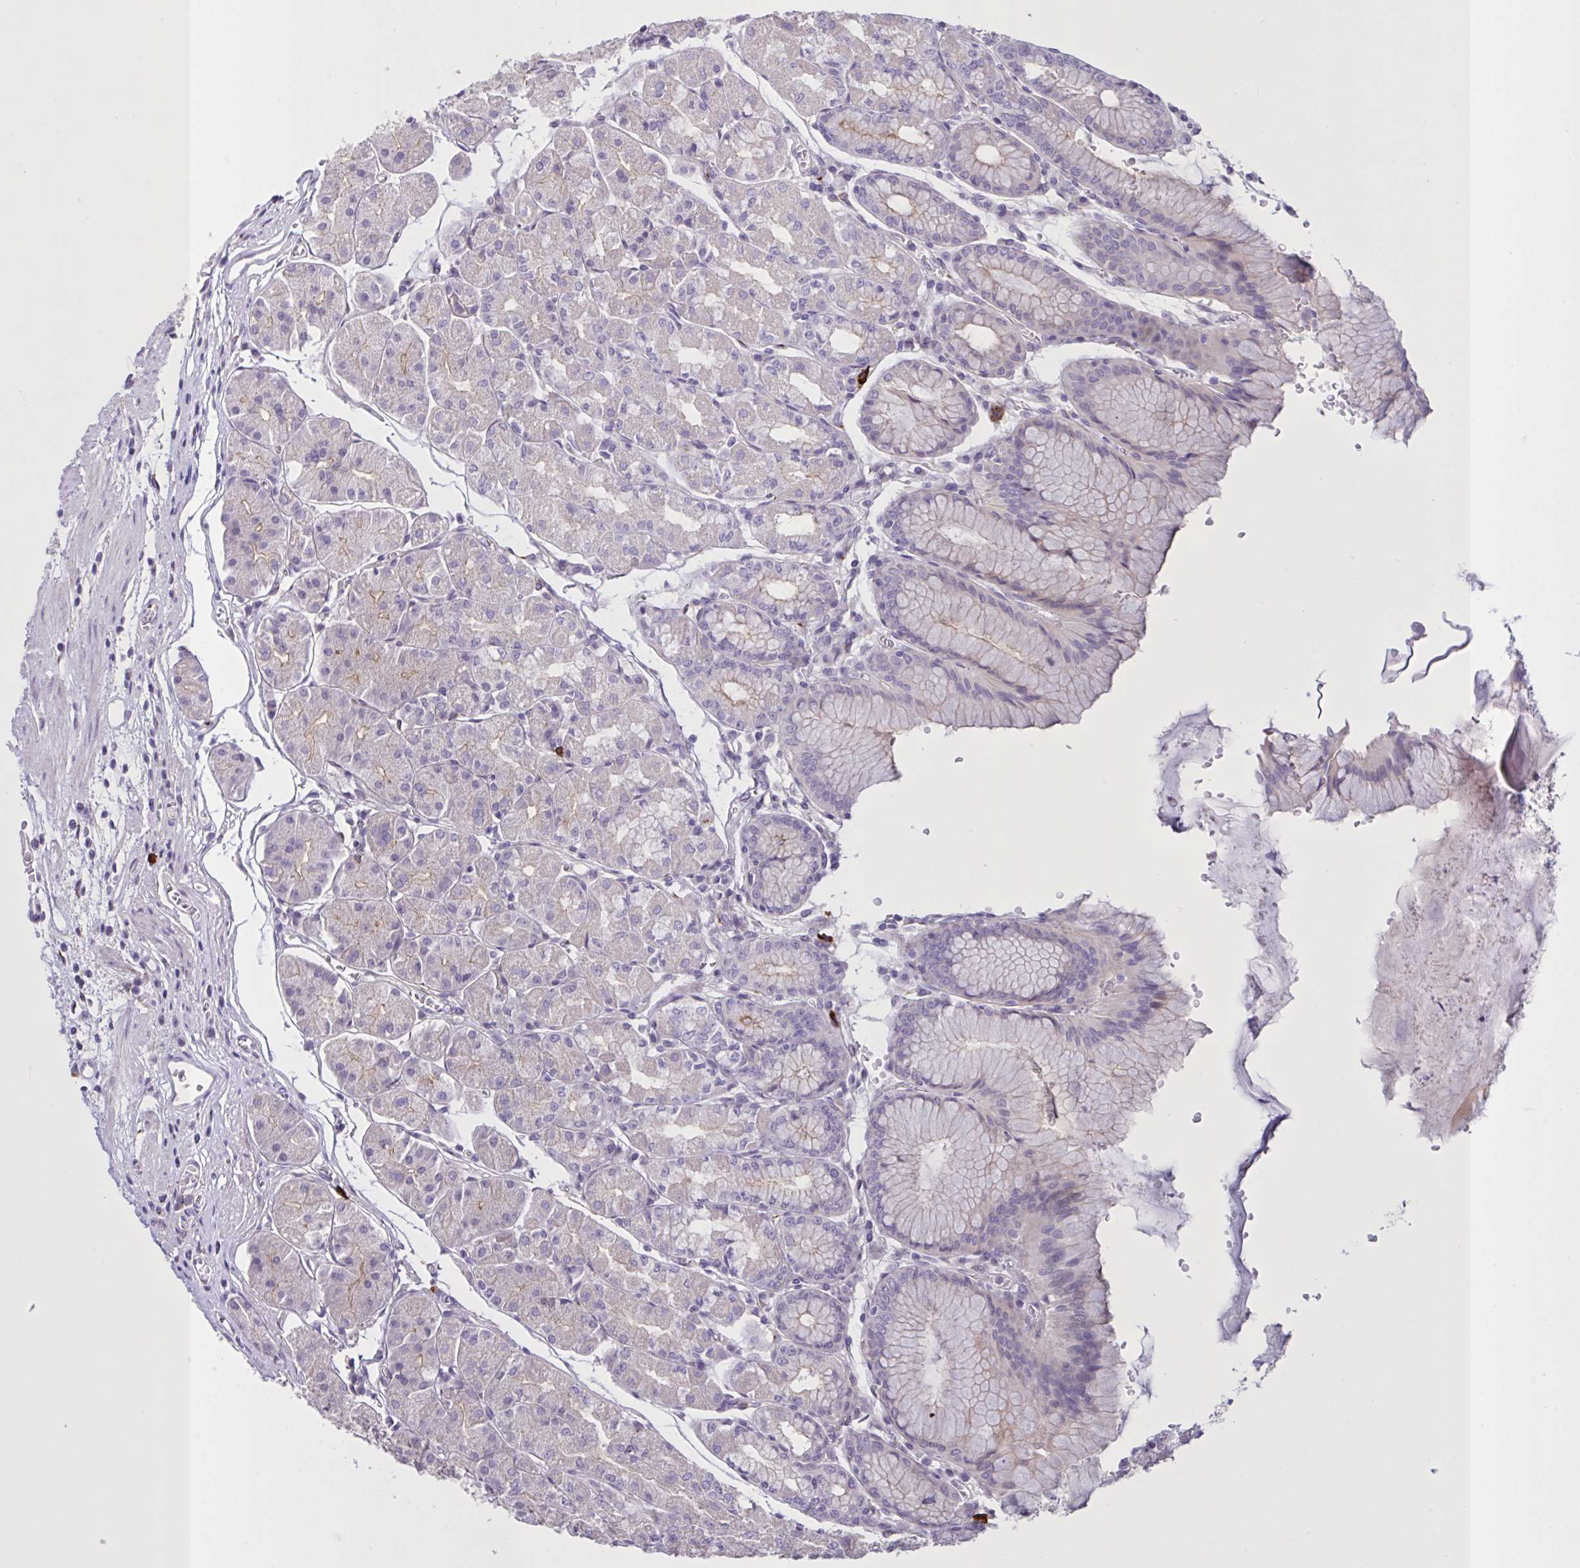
{"staining": {"intensity": "negative", "quantity": "none", "location": "none"}, "tissue": "stomach", "cell_type": "Glandular cells", "image_type": "normal", "snomed": [{"axis": "morphology", "description": "Normal tissue, NOS"}, {"axis": "topography", "description": "Stomach"}], "caption": "Glandular cells are negative for protein expression in unremarkable human stomach. (Brightfield microscopy of DAB (3,3'-diaminobenzidine) IHC at high magnification).", "gene": "MRGPRX2", "patient": {"sex": "male", "age": 55}}